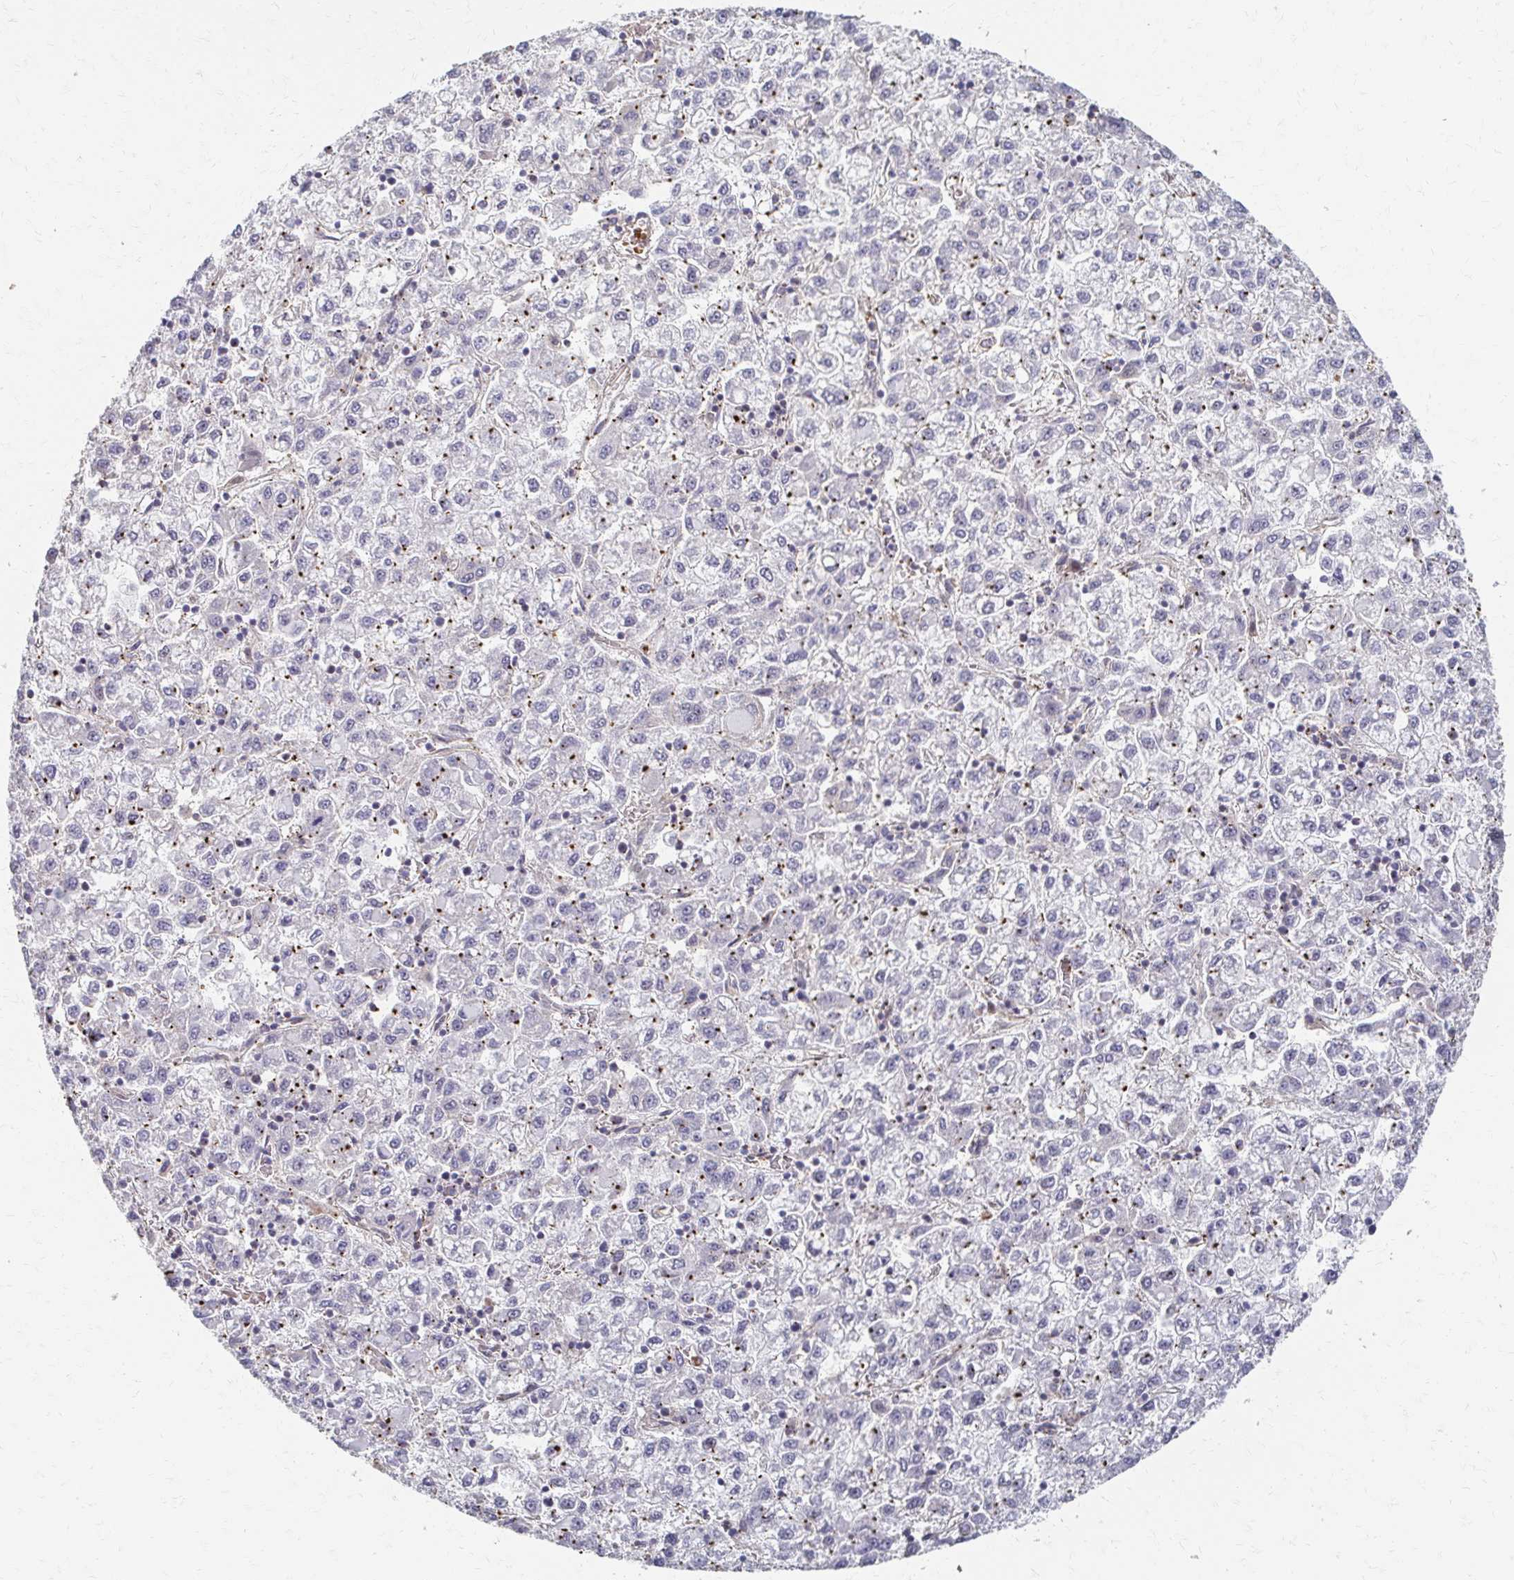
{"staining": {"intensity": "negative", "quantity": "none", "location": "none"}, "tissue": "liver cancer", "cell_type": "Tumor cells", "image_type": "cancer", "snomed": [{"axis": "morphology", "description": "Carcinoma, Hepatocellular, NOS"}, {"axis": "topography", "description": "Liver"}], "caption": "DAB immunohistochemical staining of human liver cancer (hepatocellular carcinoma) exhibits no significant staining in tumor cells.", "gene": "SKA2", "patient": {"sex": "male", "age": 40}}